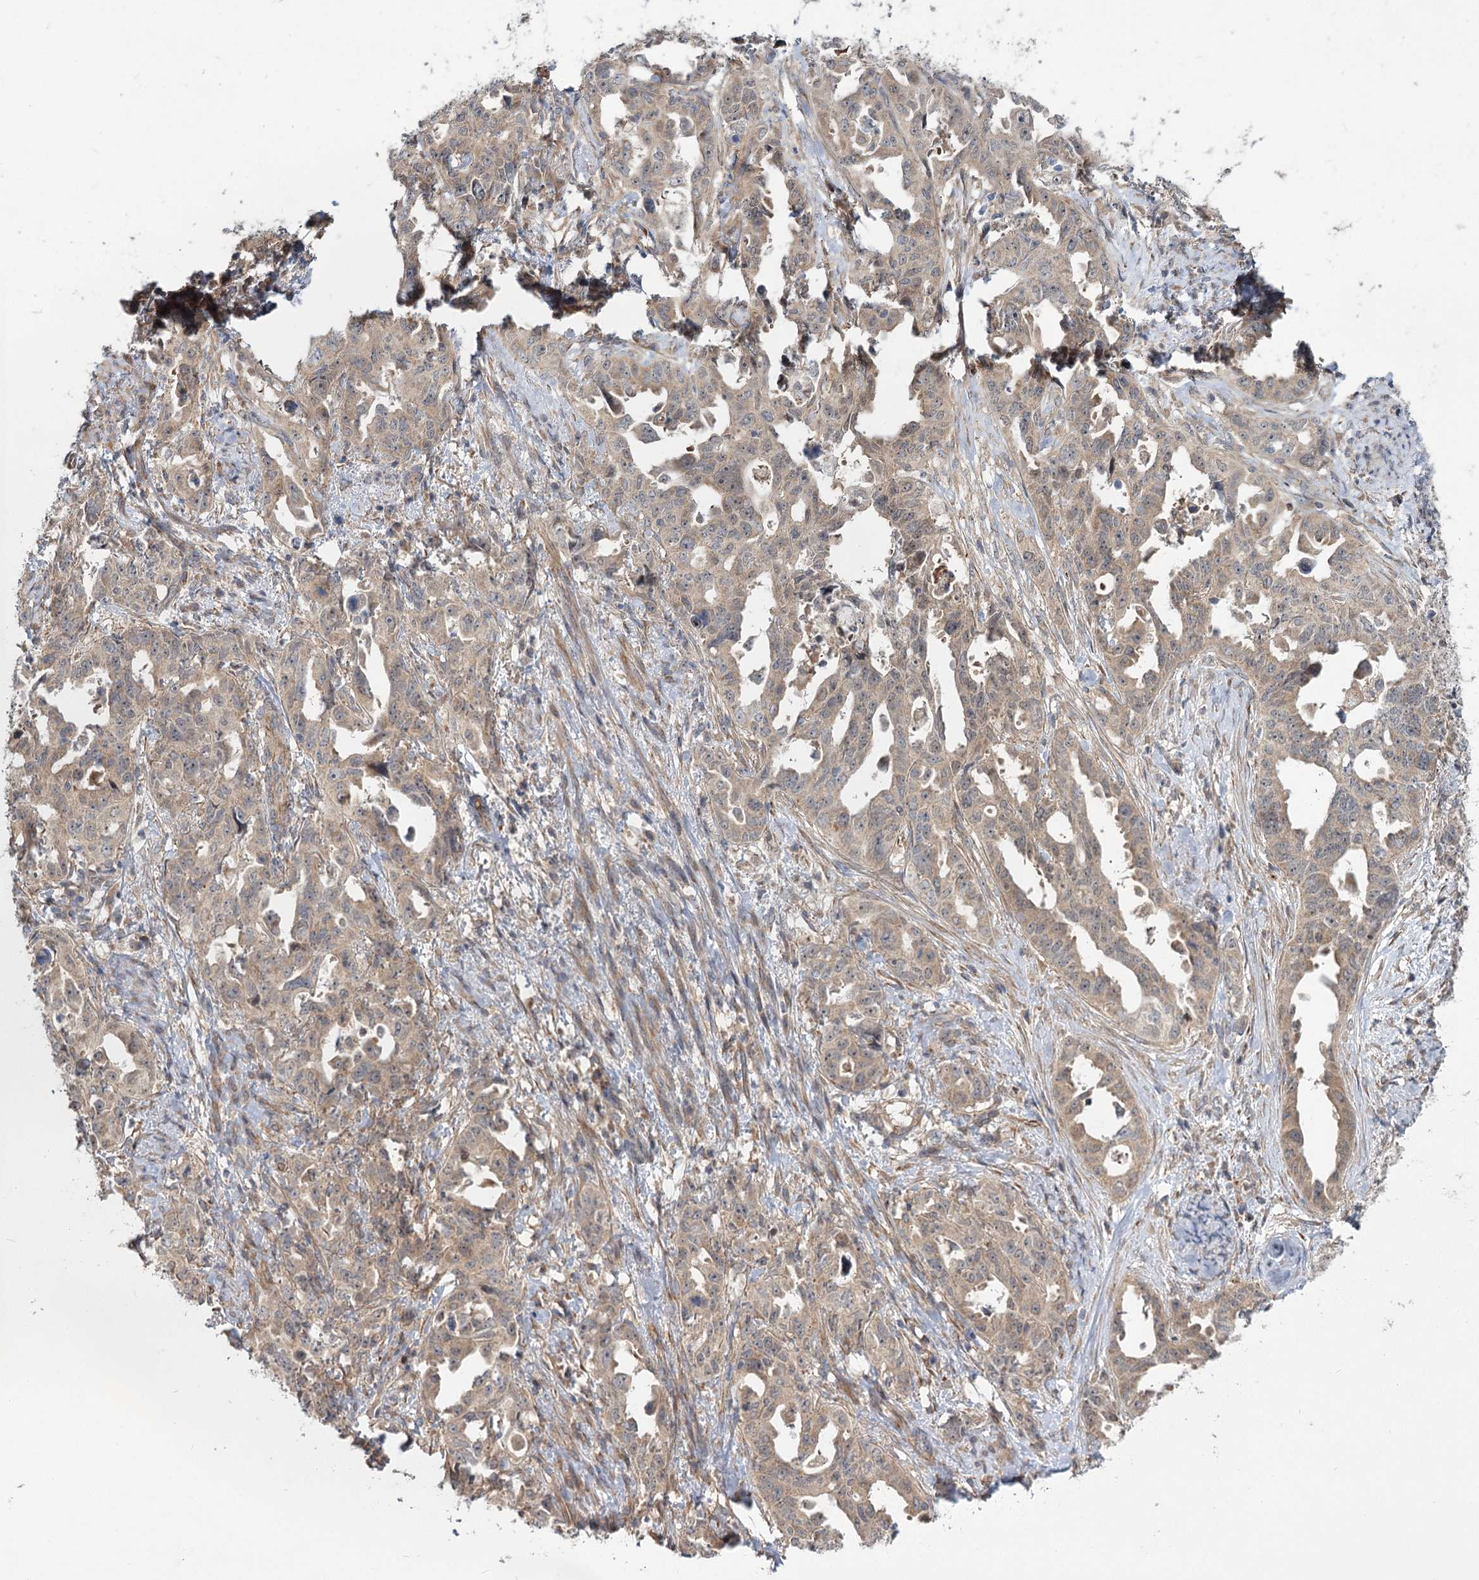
{"staining": {"intensity": "weak", "quantity": ">75%", "location": "cytoplasmic/membranous"}, "tissue": "endometrial cancer", "cell_type": "Tumor cells", "image_type": "cancer", "snomed": [{"axis": "morphology", "description": "Adenocarcinoma, NOS"}, {"axis": "topography", "description": "Endometrium"}], "caption": "Immunohistochemistry (IHC) micrograph of neoplastic tissue: endometrial adenocarcinoma stained using IHC reveals low levels of weak protein expression localized specifically in the cytoplasmic/membranous of tumor cells, appearing as a cytoplasmic/membranous brown color.", "gene": "TBC1D9B", "patient": {"sex": "female", "age": 65}}